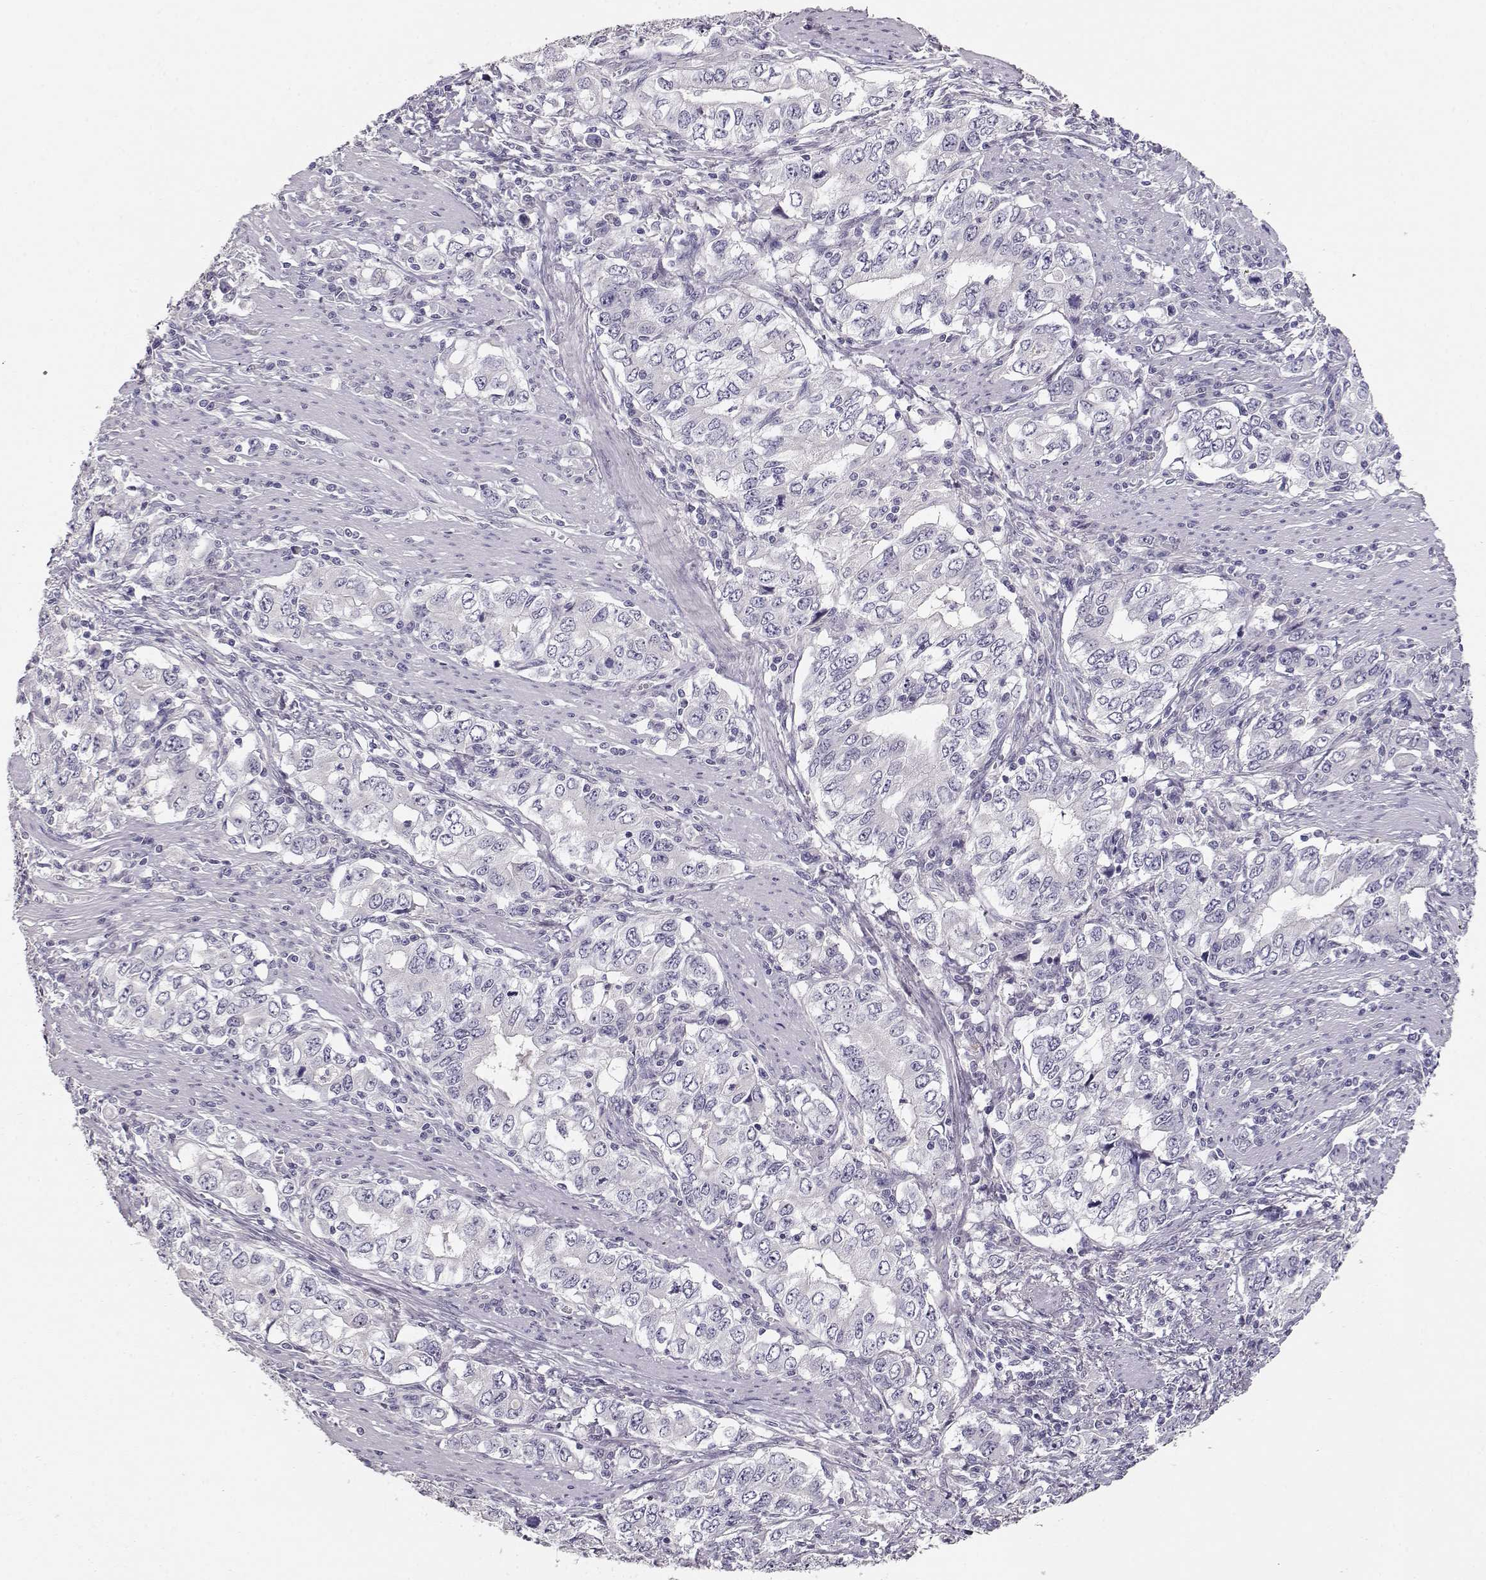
{"staining": {"intensity": "negative", "quantity": "none", "location": "none"}, "tissue": "stomach cancer", "cell_type": "Tumor cells", "image_type": "cancer", "snomed": [{"axis": "morphology", "description": "Adenocarcinoma, NOS"}, {"axis": "topography", "description": "Stomach, lower"}], "caption": "This is an immunohistochemistry (IHC) micrograph of stomach cancer (adenocarcinoma). There is no expression in tumor cells.", "gene": "MAGEC1", "patient": {"sex": "female", "age": 72}}